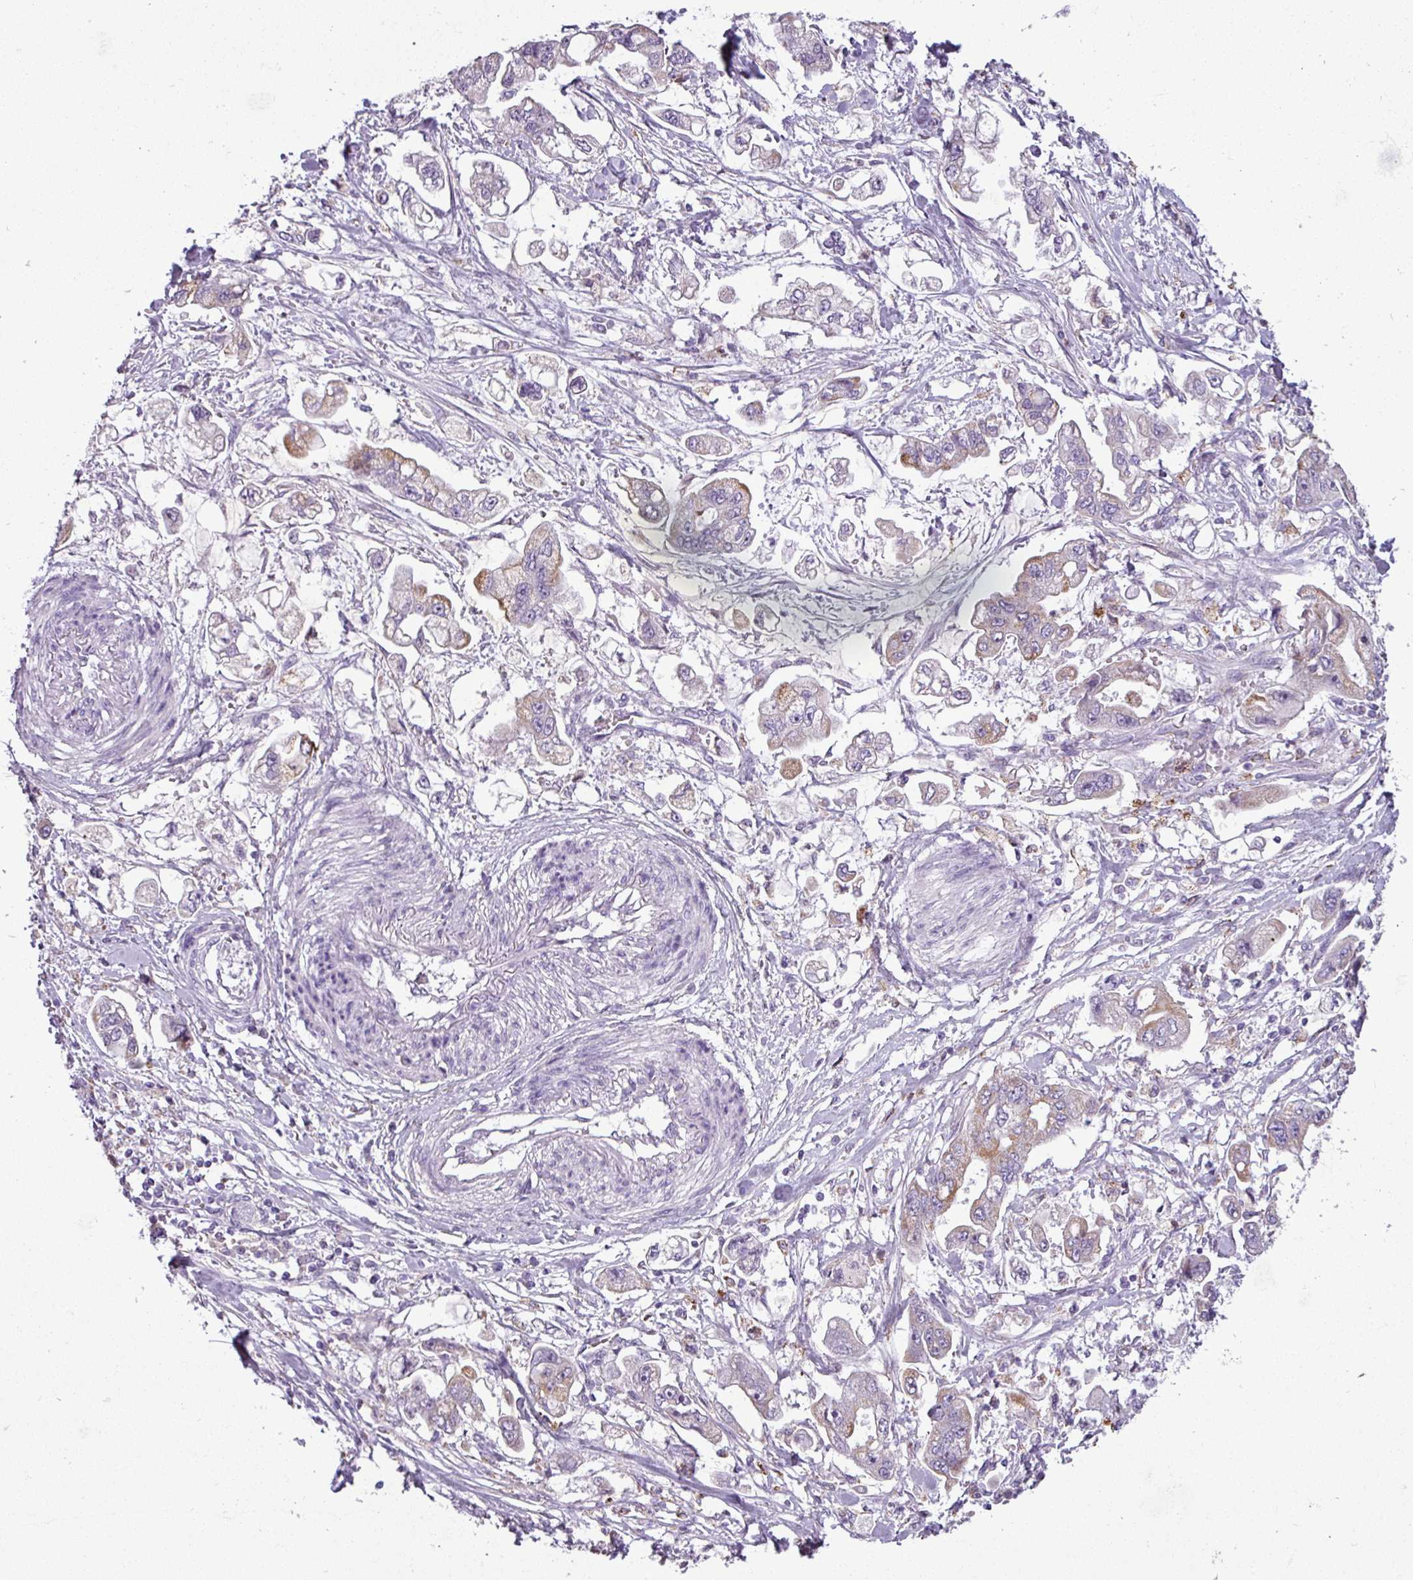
{"staining": {"intensity": "weak", "quantity": "25%-75%", "location": "cytoplasmic/membranous"}, "tissue": "stomach cancer", "cell_type": "Tumor cells", "image_type": "cancer", "snomed": [{"axis": "morphology", "description": "Adenocarcinoma, NOS"}, {"axis": "topography", "description": "Stomach"}], "caption": "DAB (3,3'-diaminobenzidine) immunohistochemical staining of human stomach cancer (adenocarcinoma) demonstrates weak cytoplasmic/membranous protein staining in approximately 25%-75% of tumor cells.", "gene": "ZNF667", "patient": {"sex": "male", "age": 62}}